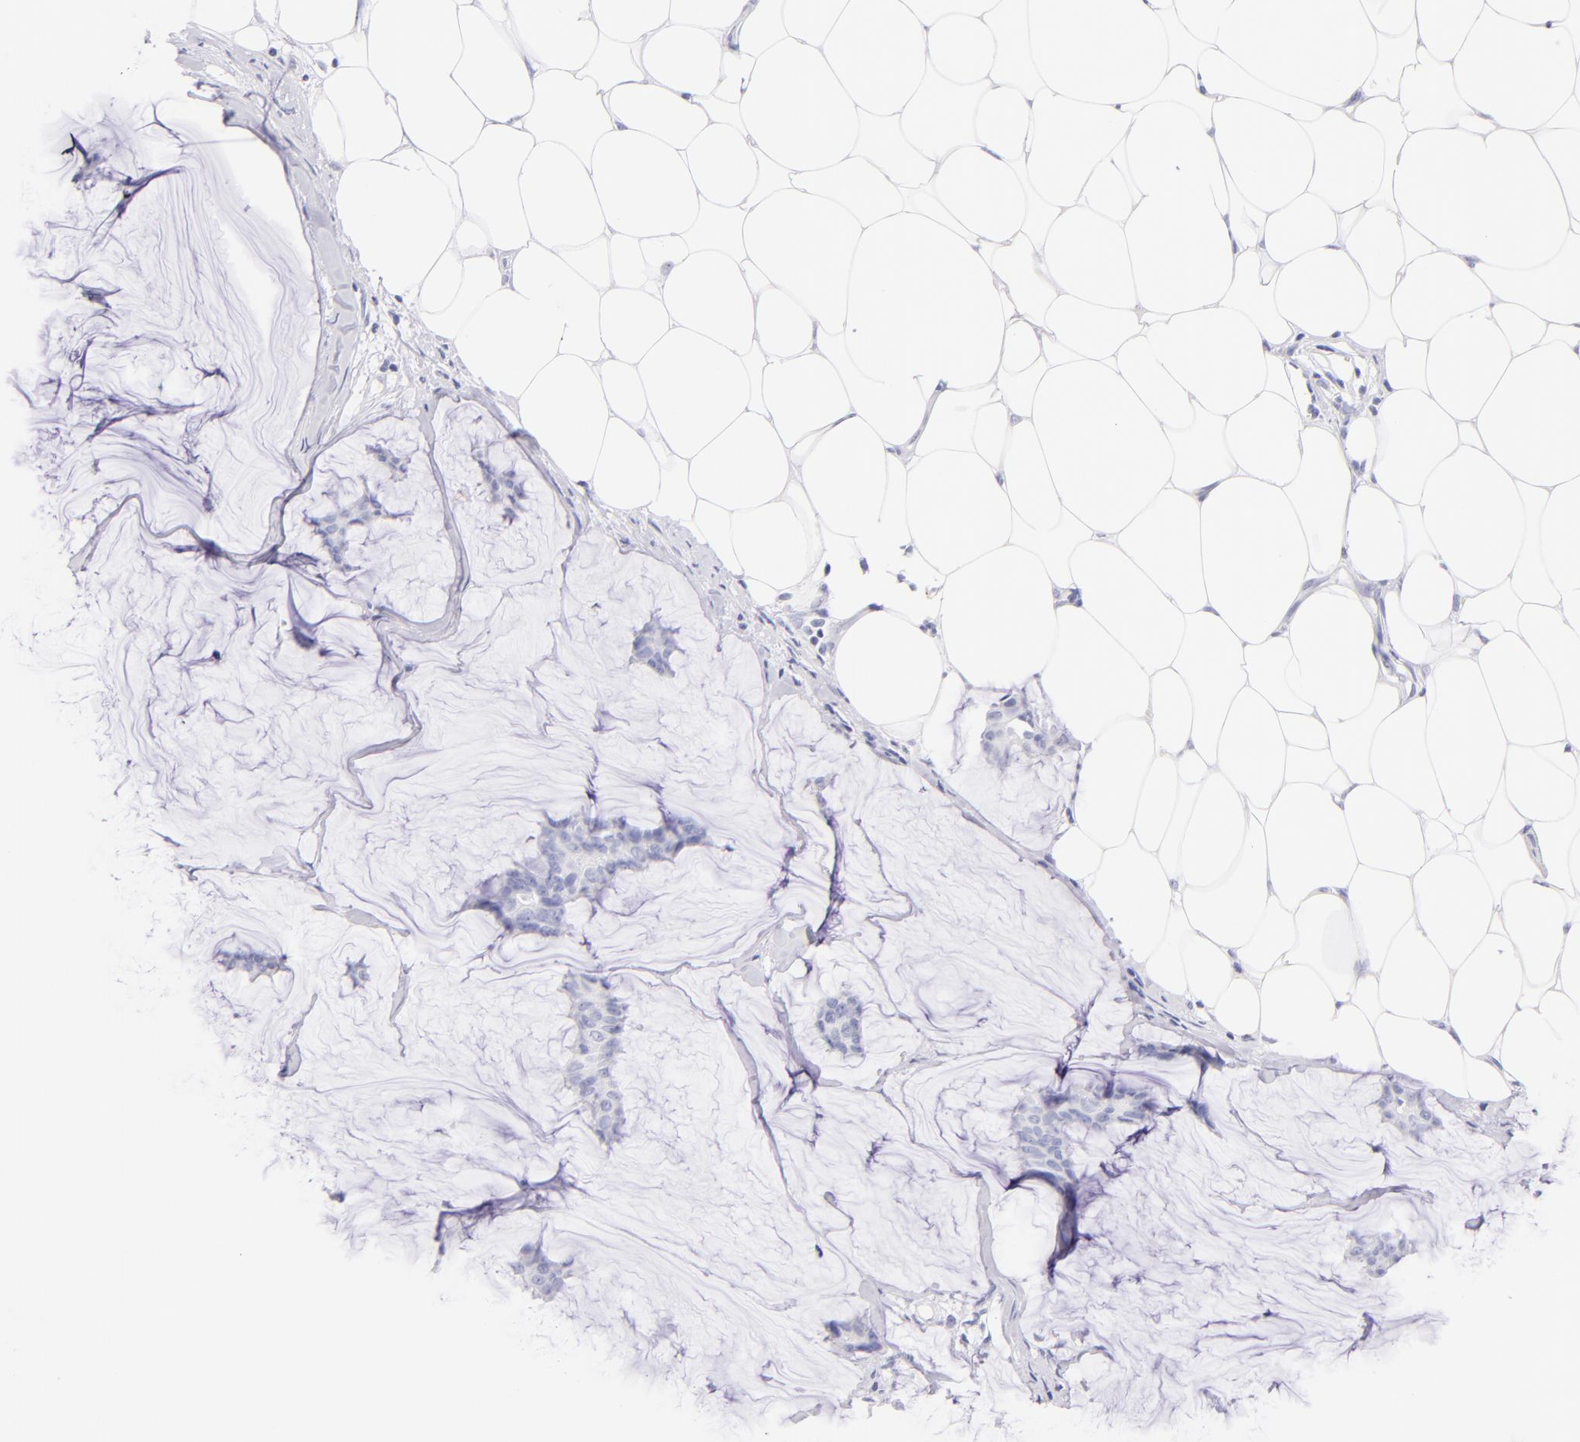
{"staining": {"intensity": "negative", "quantity": "none", "location": "none"}, "tissue": "breast cancer", "cell_type": "Tumor cells", "image_type": "cancer", "snomed": [{"axis": "morphology", "description": "Duct carcinoma"}, {"axis": "topography", "description": "Breast"}], "caption": "Tumor cells show no significant protein staining in breast cancer (intraductal carcinoma).", "gene": "SDC1", "patient": {"sex": "female", "age": 93}}